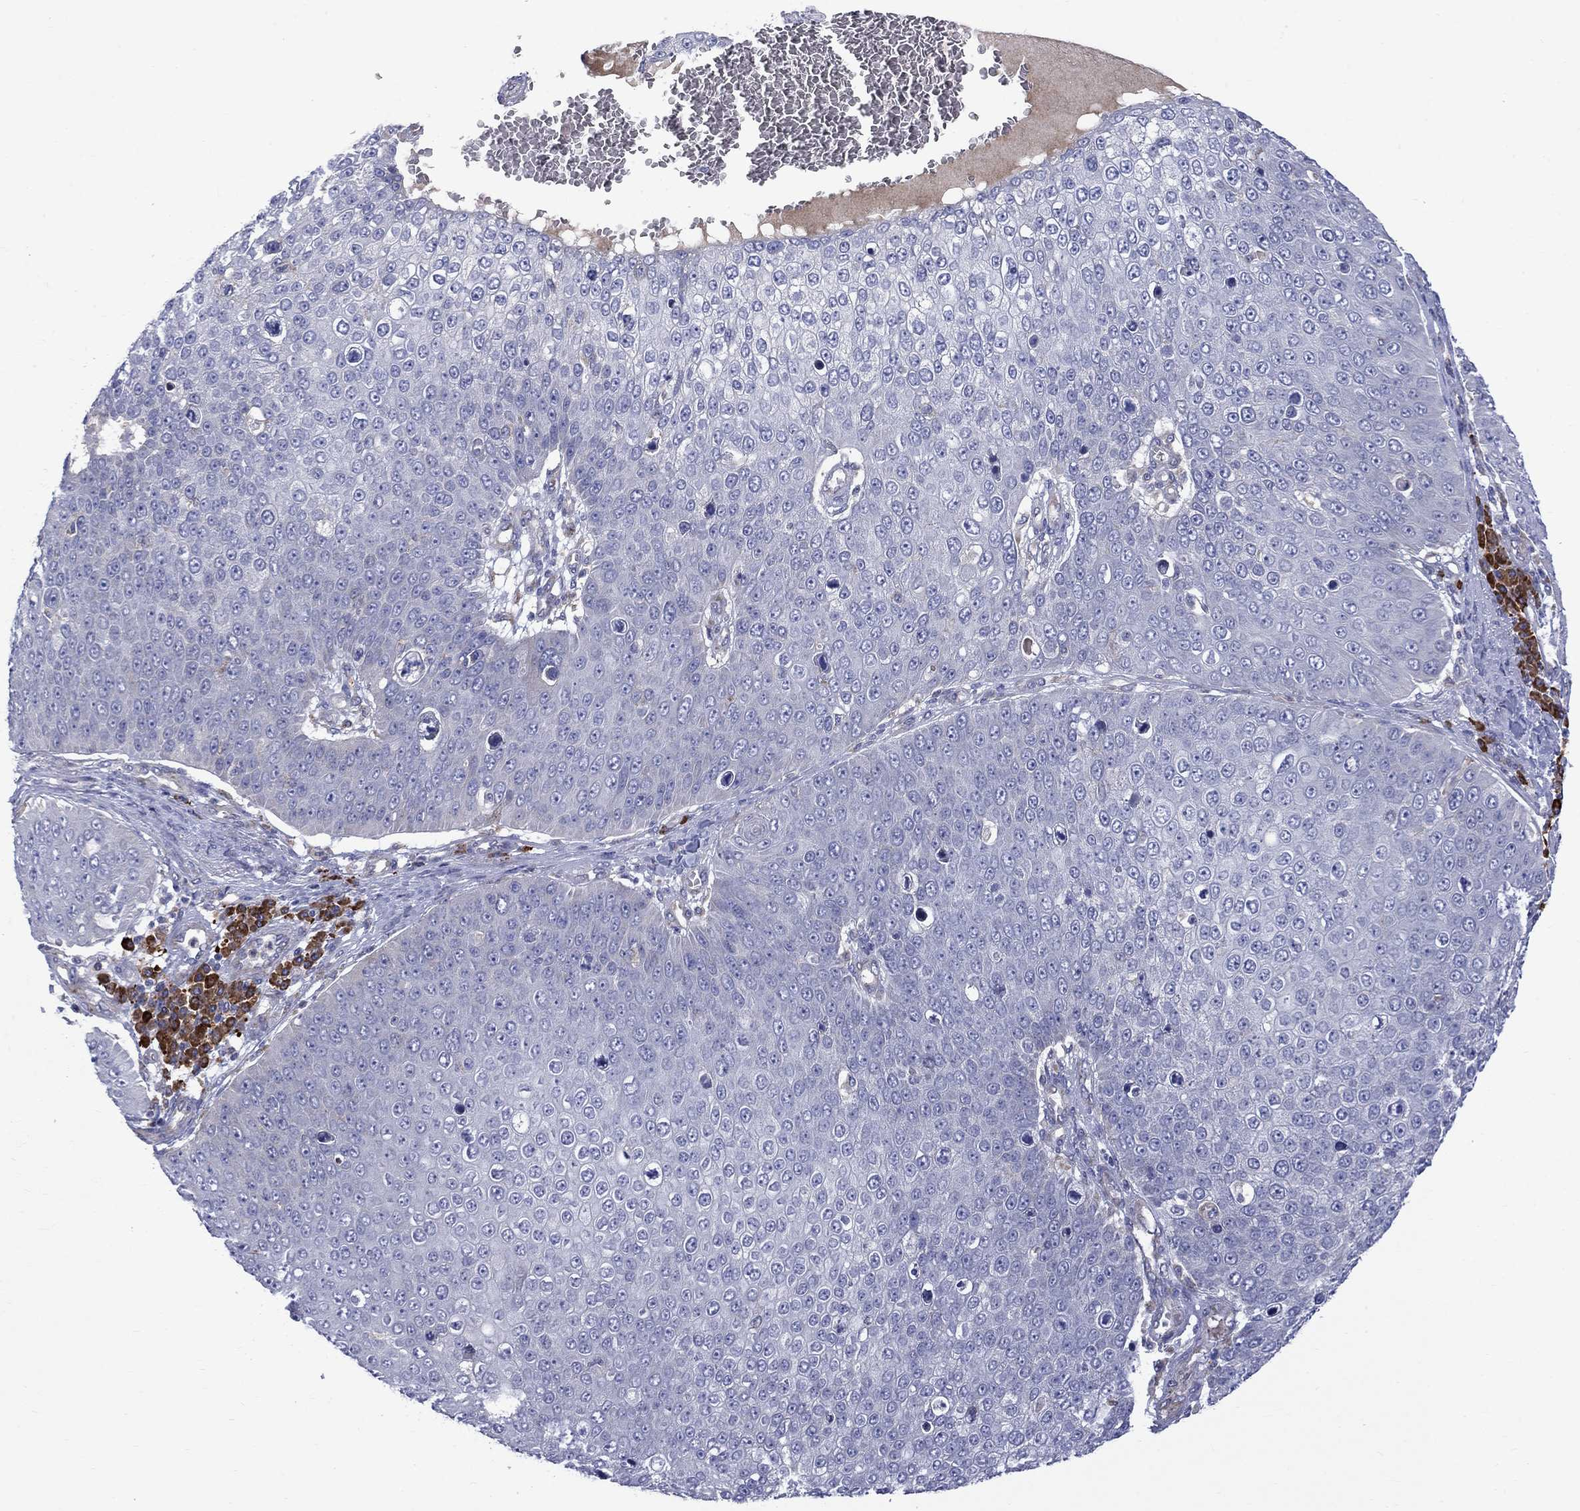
{"staining": {"intensity": "negative", "quantity": "none", "location": "none"}, "tissue": "skin cancer", "cell_type": "Tumor cells", "image_type": "cancer", "snomed": [{"axis": "morphology", "description": "Squamous cell carcinoma, NOS"}, {"axis": "topography", "description": "Skin"}], "caption": "Immunohistochemistry (IHC) histopathology image of neoplastic tissue: human skin cancer stained with DAB (3,3'-diaminobenzidine) exhibits no significant protein expression in tumor cells.", "gene": "ASNS", "patient": {"sex": "male", "age": 71}}